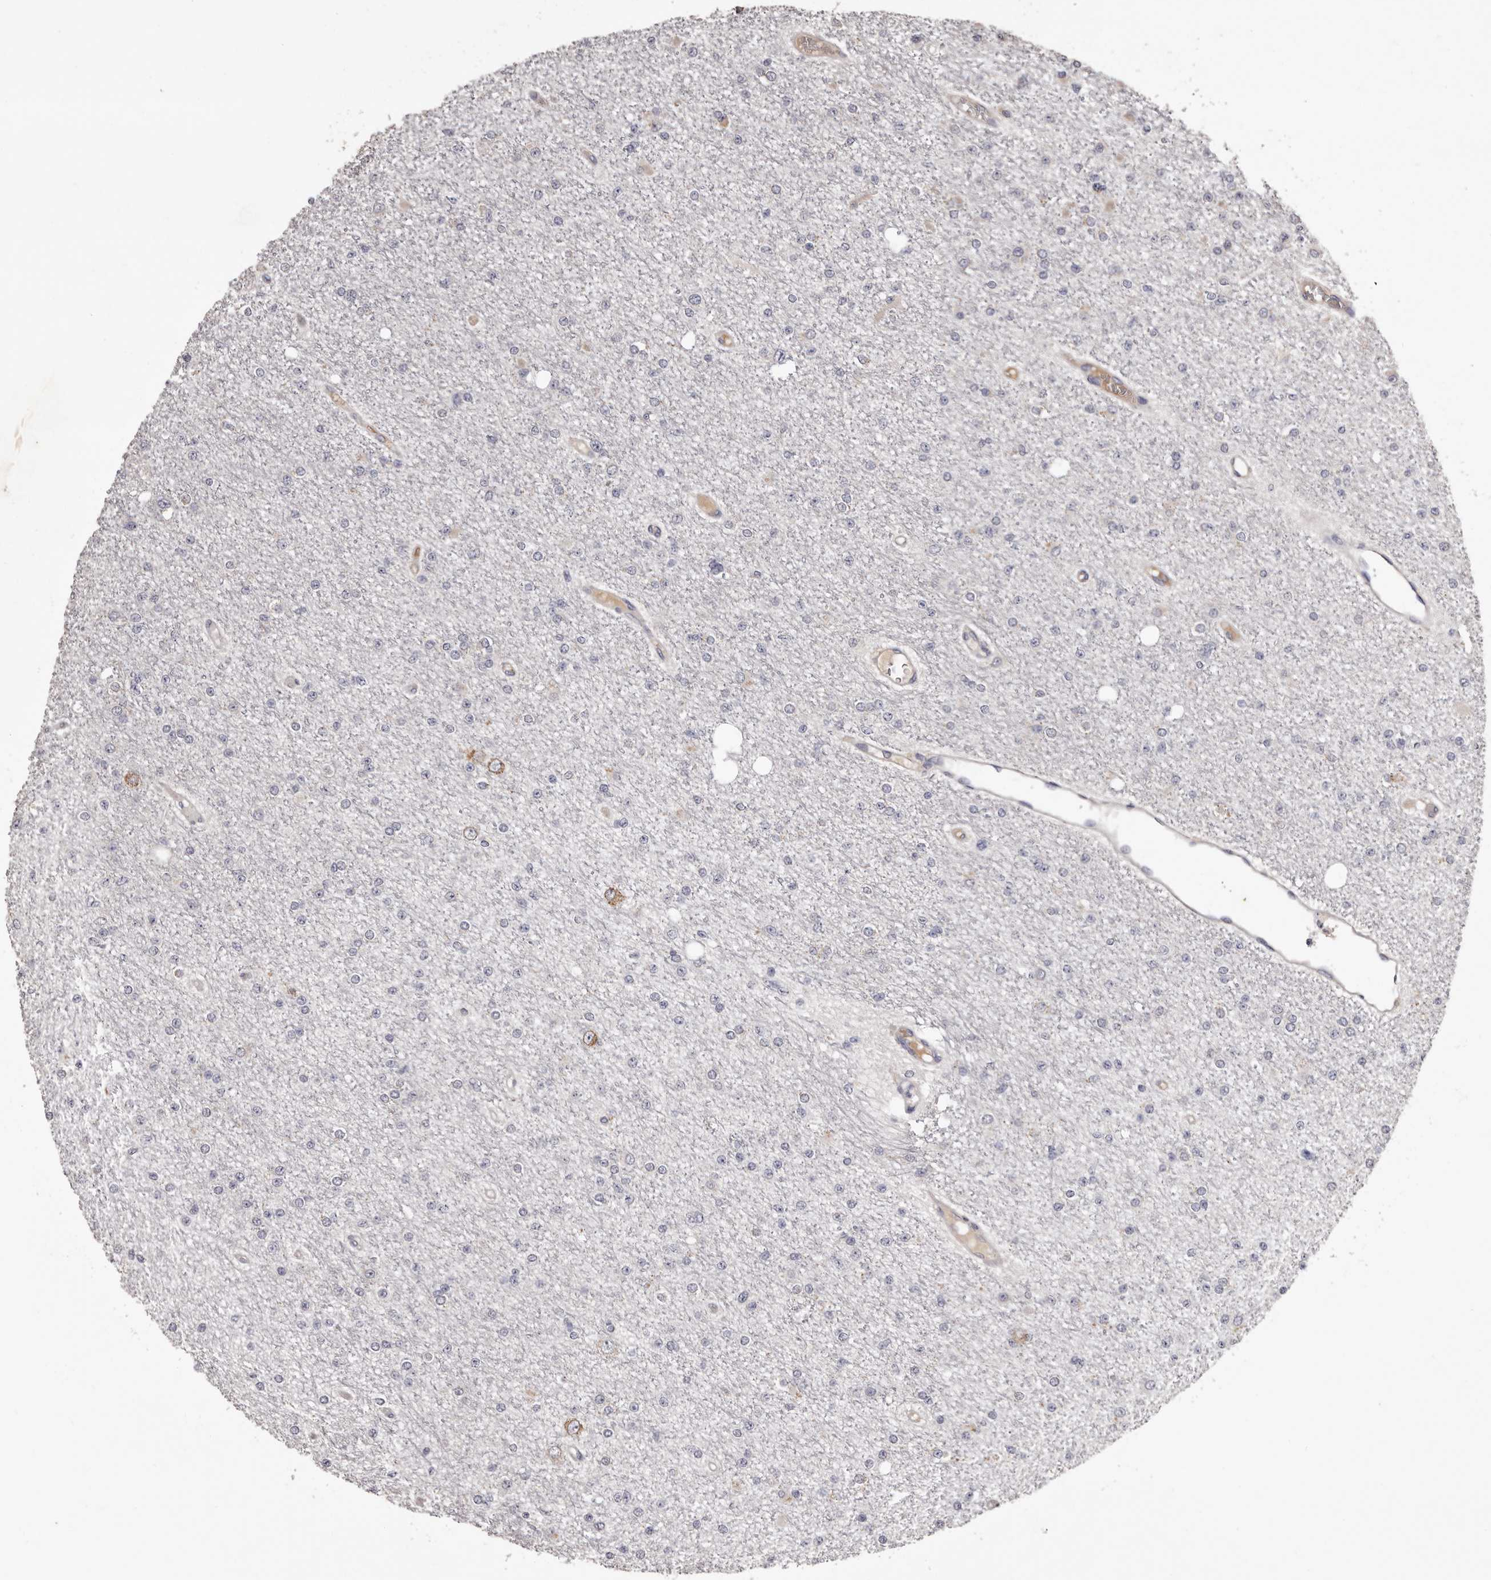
{"staining": {"intensity": "negative", "quantity": "none", "location": "none"}, "tissue": "glioma", "cell_type": "Tumor cells", "image_type": "cancer", "snomed": [{"axis": "morphology", "description": "Glioma, malignant, Low grade"}, {"axis": "topography", "description": "Brain"}], "caption": "The photomicrograph shows no staining of tumor cells in glioma.", "gene": "ETNK1", "patient": {"sex": "female", "age": 22}}